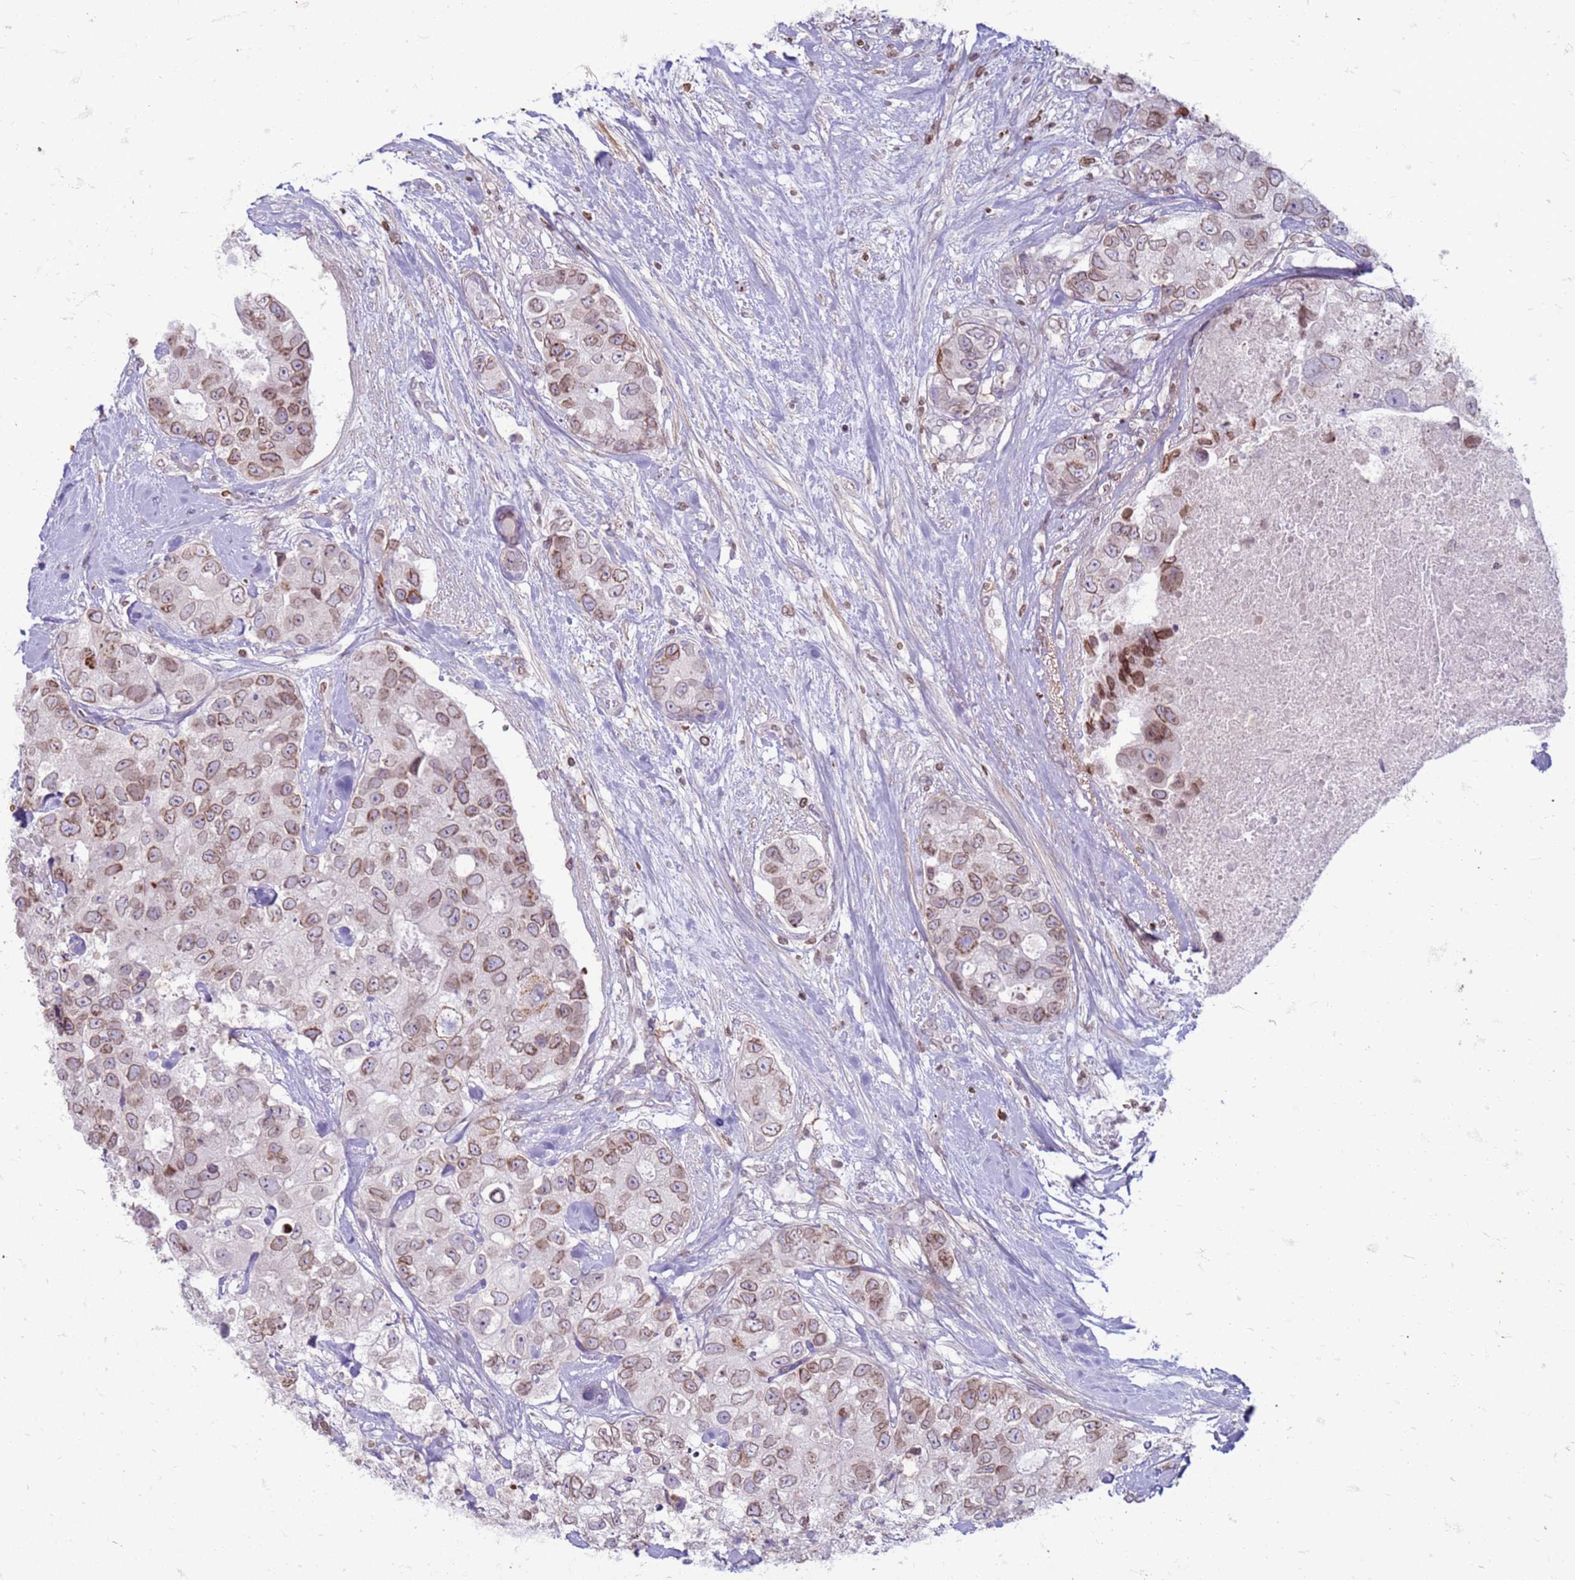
{"staining": {"intensity": "moderate", "quantity": ">75%", "location": "cytoplasmic/membranous,nuclear"}, "tissue": "breast cancer", "cell_type": "Tumor cells", "image_type": "cancer", "snomed": [{"axis": "morphology", "description": "Duct carcinoma"}, {"axis": "topography", "description": "Breast"}], "caption": "High-power microscopy captured an IHC histopathology image of infiltrating ductal carcinoma (breast), revealing moderate cytoplasmic/membranous and nuclear staining in about >75% of tumor cells.", "gene": "METTL25B", "patient": {"sex": "female", "age": 62}}